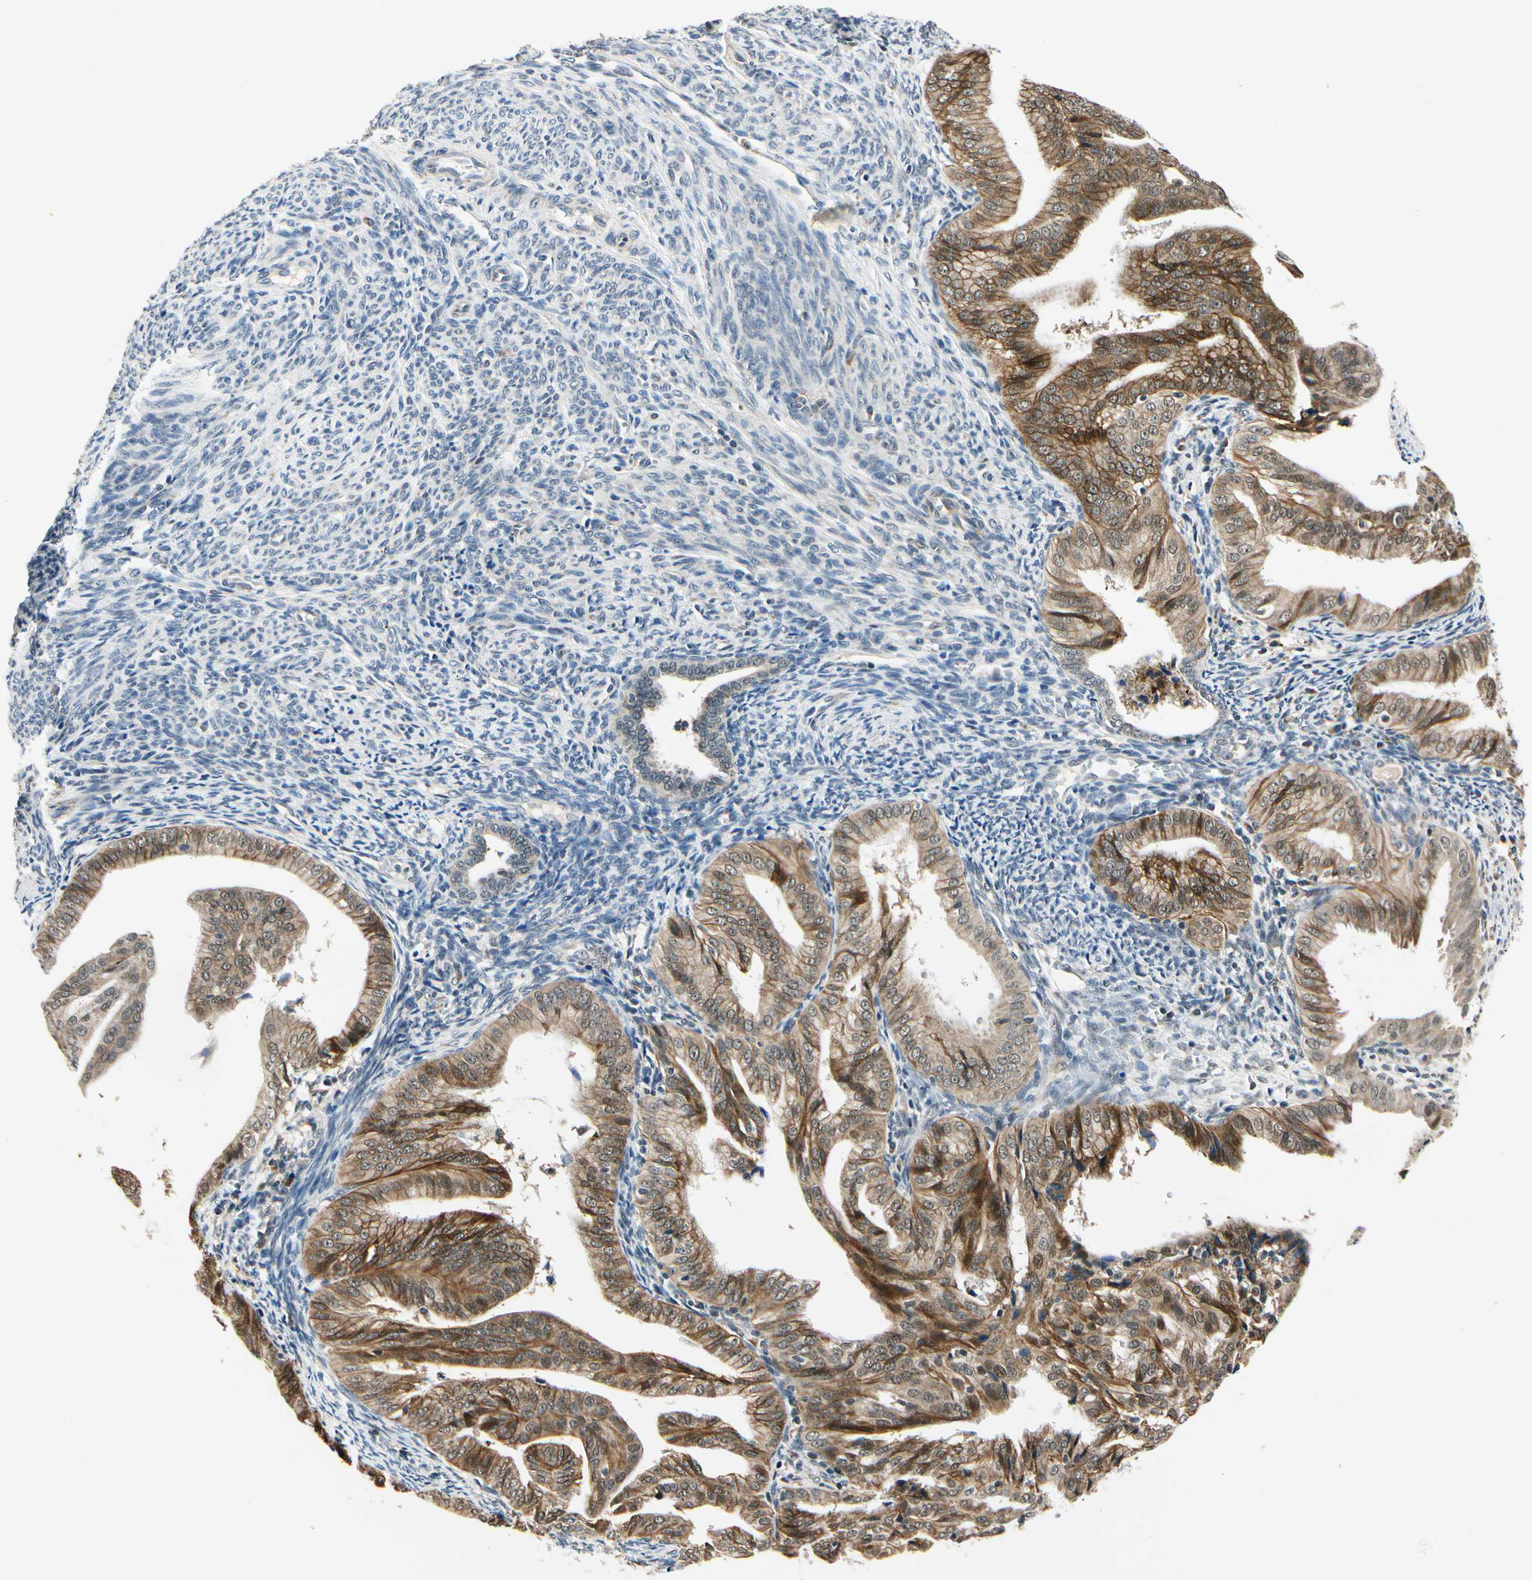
{"staining": {"intensity": "strong", "quantity": ">75%", "location": "cytoplasmic/membranous"}, "tissue": "endometrial cancer", "cell_type": "Tumor cells", "image_type": "cancer", "snomed": [{"axis": "morphology", "description": "Adenocarcinoma, NOS"}, {"axis": "topography", "description": "Endometrium"}], "caption": "This is an image of immunohistochemistry (IHC) staining of endometrial cancer, which shows strong expression in the cytoplasmic/membranous of tumor cells.", "gene": "PDK2", "patient": {"sex": "female", "age": 58}}